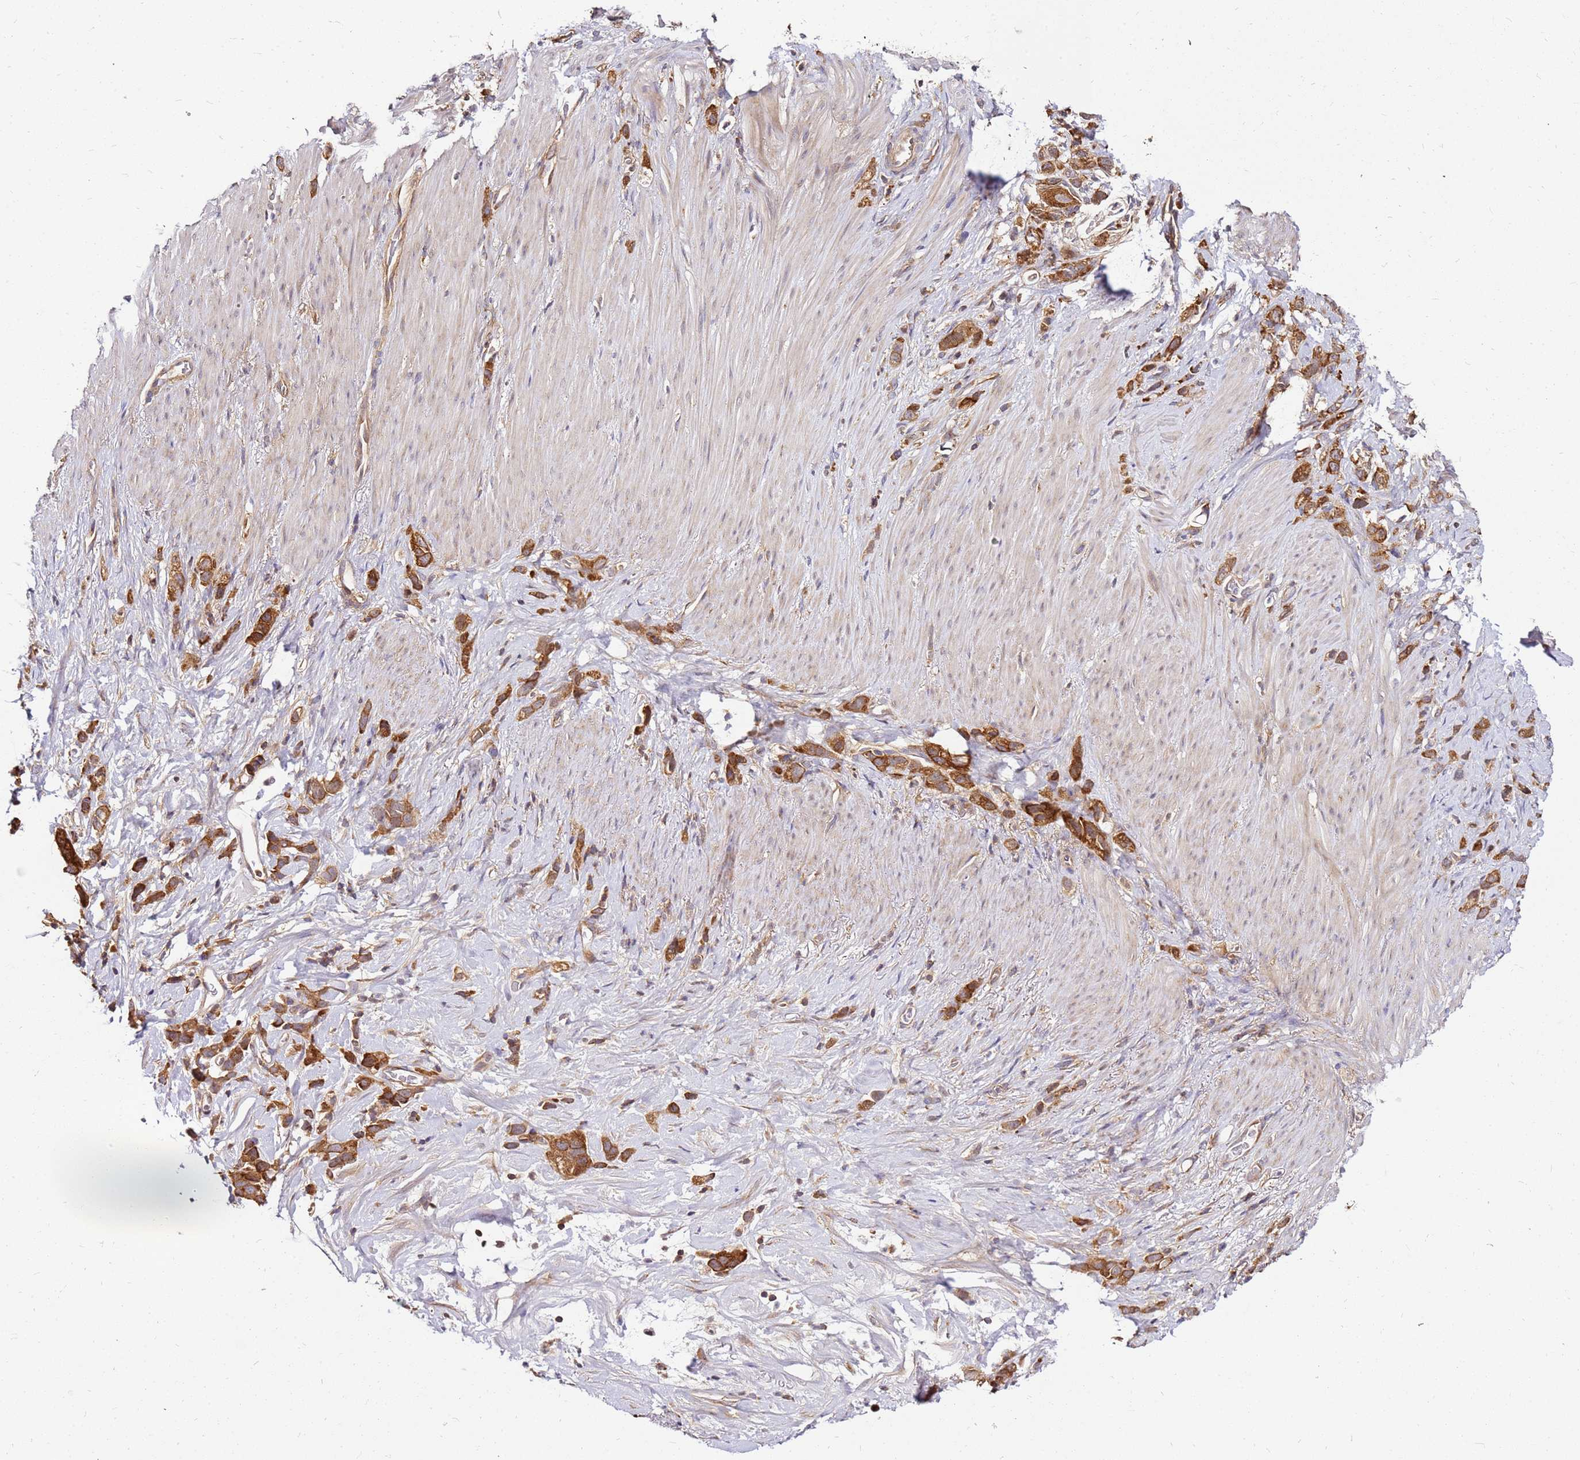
{"staining": {"intensity": "strong", "quantity": ">75%", "location": "cytoplasmic/membranous"}, "tissue": "stomach cancer", "cell_type": "Tumor cells", "image_type": "cancer", "snomed": [{"axis": "morphology", "description": "Adenocarcinoma, NOS"}, {"axis": "topography", "description": "Stomach"}], "caption": "Stomach cancer (adenocarcinoma) was stained to show a protein in brown. There is high levels of strong cytoplasmic/membranous positivity in about >75% of tumor cells. Immunohistochemistry stains the protein in brown and the nuclei are stained blue.", "gene": "PIH1D1", "patient": {"sex": "female", "age": 65}}